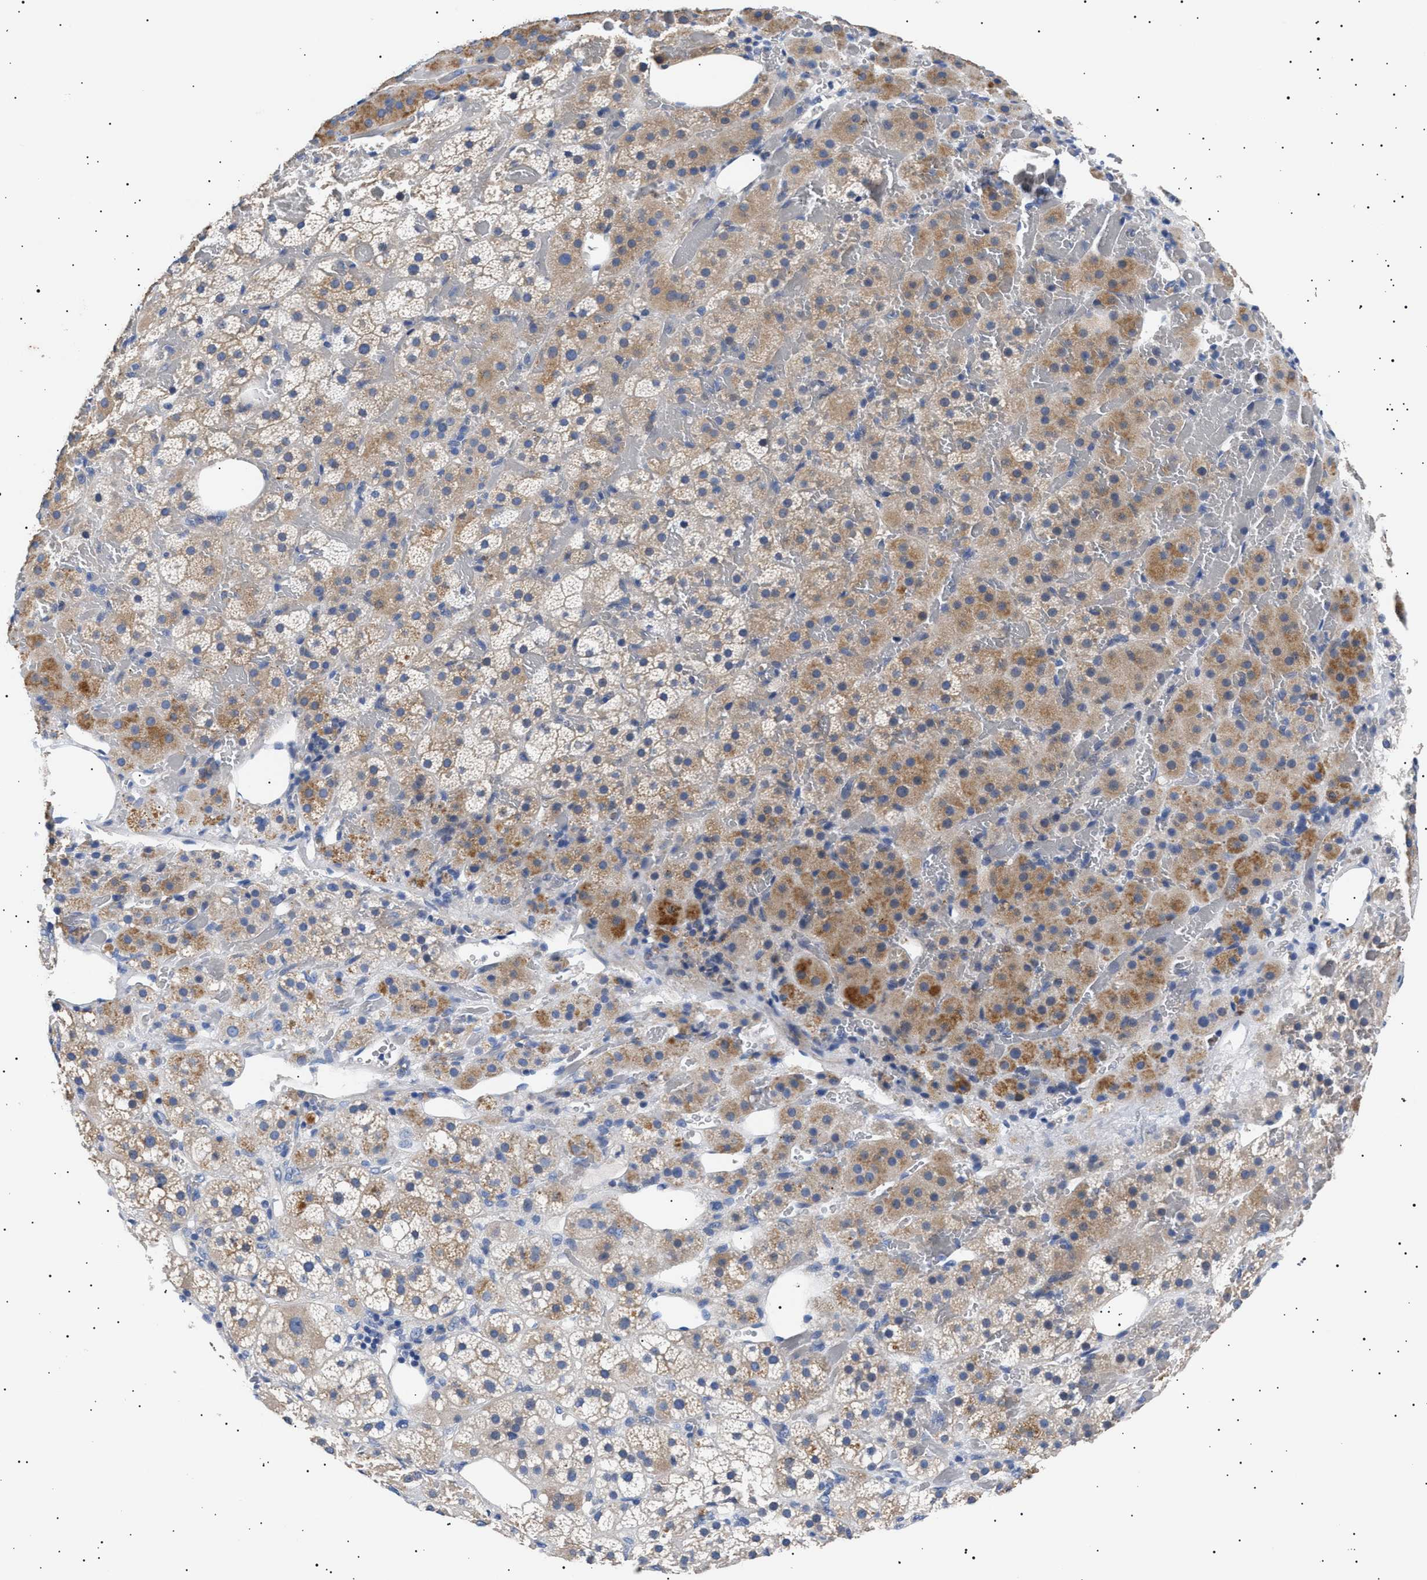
{"staining": {"intensity": "moderate", "quantity": "<25%", "location": "cytoplasmic/membranous"}, "tissue": "adrenal gland", "cell_type": "Glandular cells", "image_type": "normal", "snomed": [{"axis": "morphology", "description": "Normal tissue, NOS"}, {"axis": "topography", "description": "Adrenal gland"}], "caption": "DAB (3,3'-diaminobenzidine) immunohistochemical staining of benign human adrenal gland shows moderate cytoplasmic/membranous protein positivity in about <25% of glandular cells. Using DAB (brown) and hematoxylin (blue) stains, captured at high magnification using brightfield microscopy.", "gene": "HEMGN", "patient": {"sex": "female", "age": 59}}